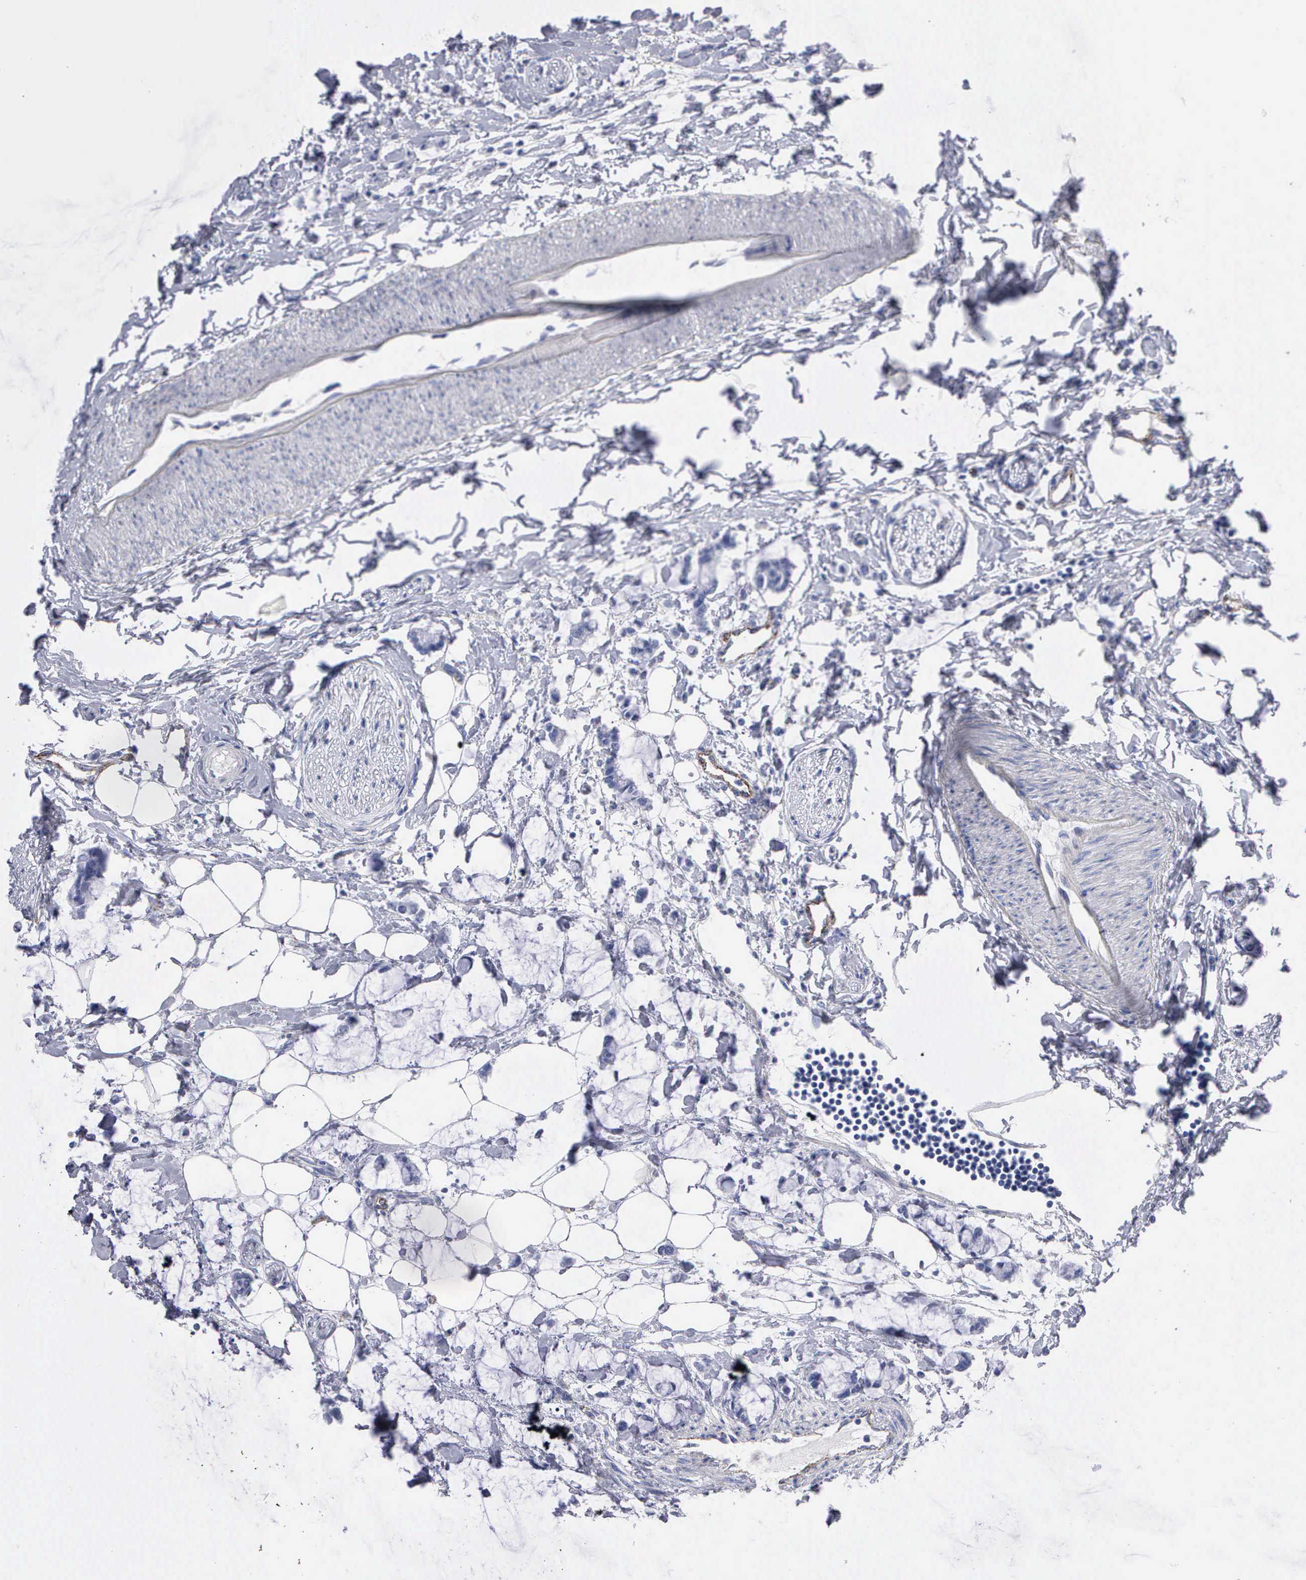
{"staining": {"intensity": "negative", "quantity": "none", "location": "none"}, "tissue": "colorectal cancer", "cell_type": "Tumor cells", "image_type": "cancer", "snomed": [{"axis": "morphology", "description": "Normal tissue, NOS"}, {"axis": "morphology", "description": "Adenocarcinoma, NOS"}, {"axis": "topography", "description": "Colon"}, {"axis": "topography", "description": "Peripheral nerve tissue"}], "caption": "Human colorectal cancer stained for a protein using IHC shows no staining in tumor cells.", "gene": "CTSL", "patient": {"sex": "male", "age": 14}}